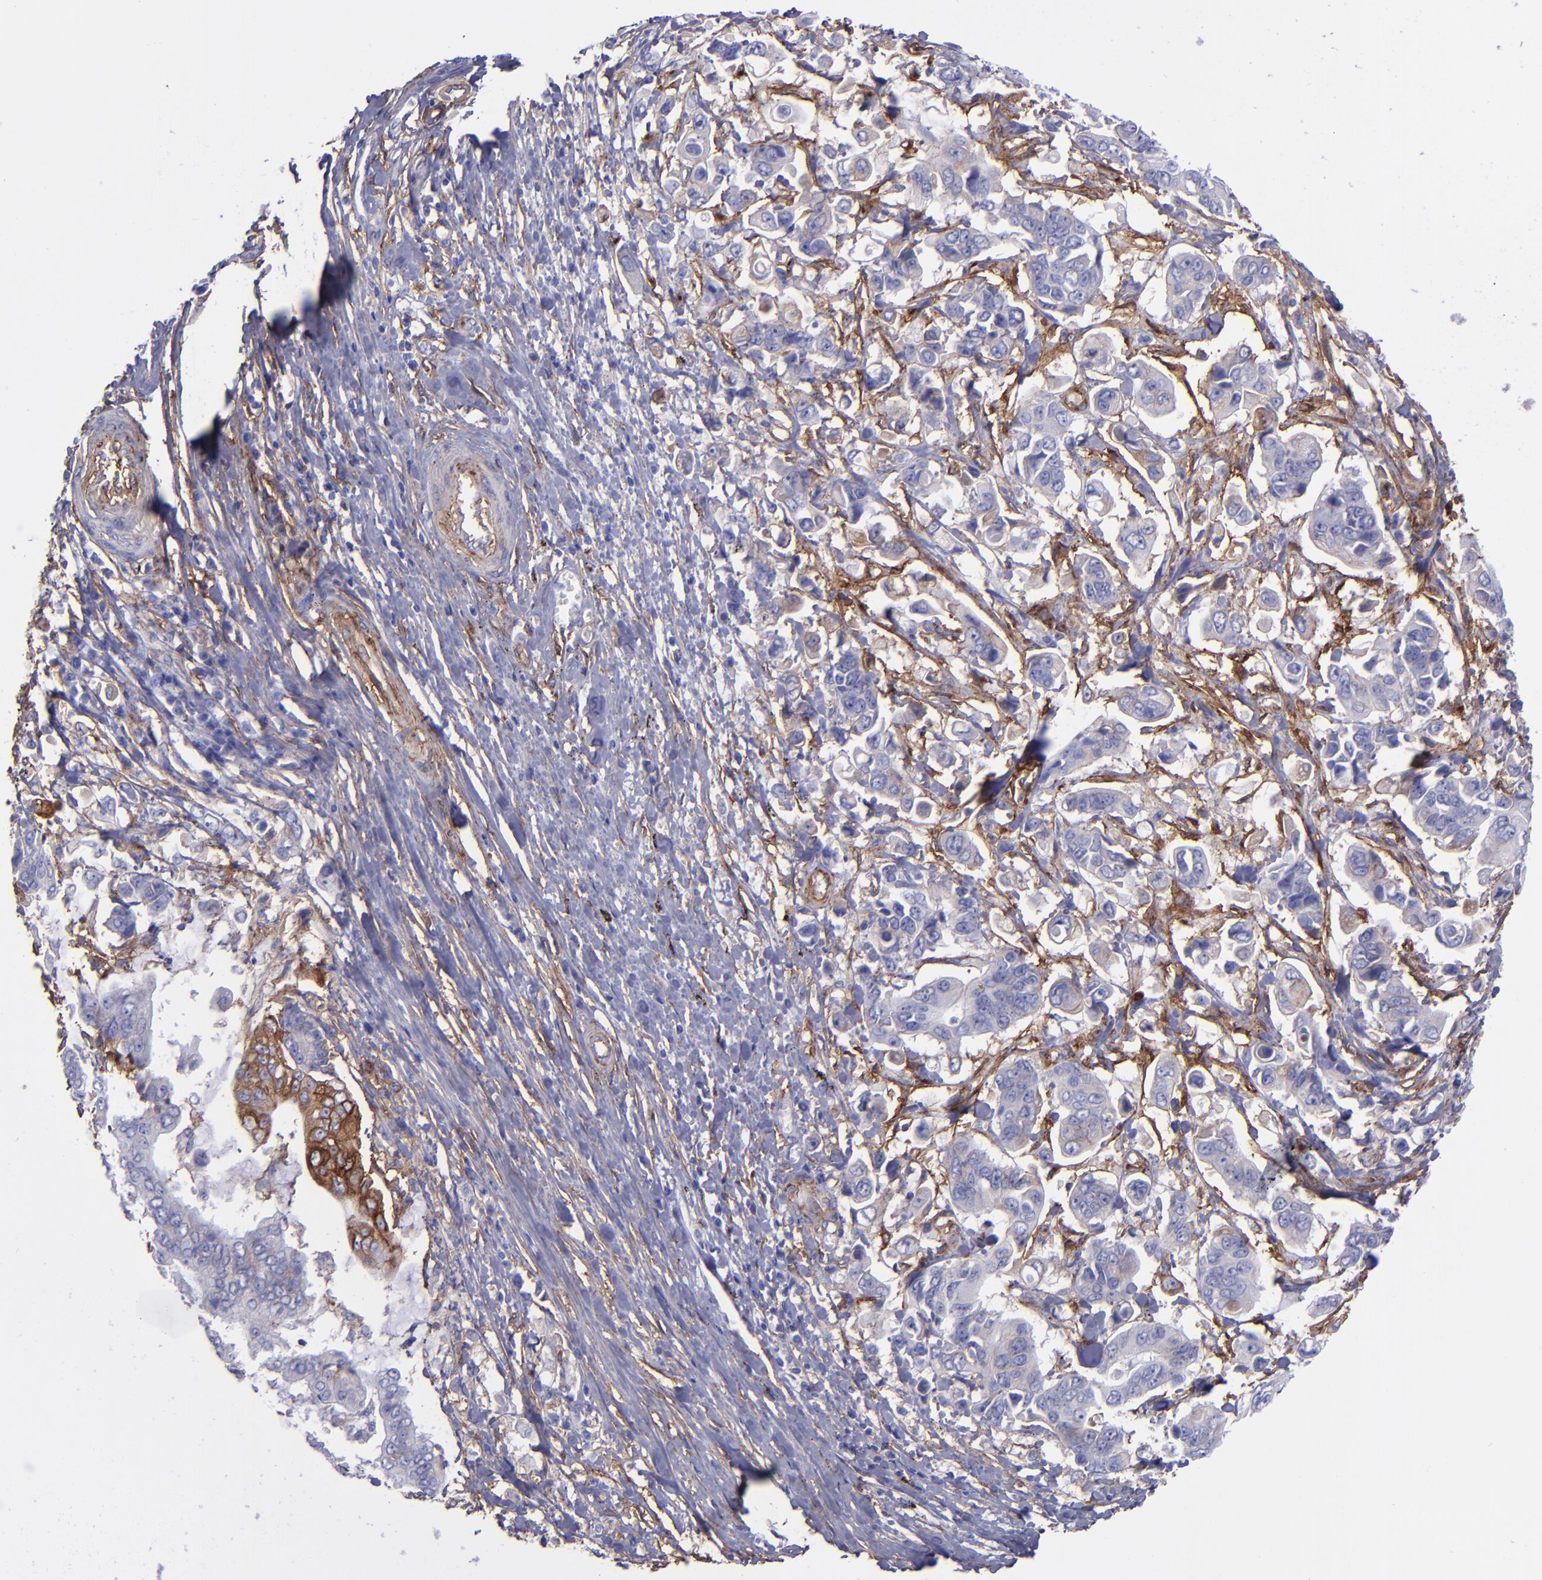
{"staining": {"intensity": "negative", "quantity": "none", "location": "none"}, "tissue": "stomach cancer", "cell_type": "Tumor cells", "image_type": "cancer", "snomed": [{"axis": "morphology", "description": "Adenocarcinoma, NOS"}, {"axis": "topography", "description": "Stomach, upper"}], "caption": "High magnification brightfield microscopy of stomach adenocarcinoma stained with DAB (3,3'-diaminobenzidine) (brown) and counterstained with hematoxylin (blue): tumor cells show no significant staining.", "gene": "ITGAV", "patient": {"sex": "male", "age": 80}}